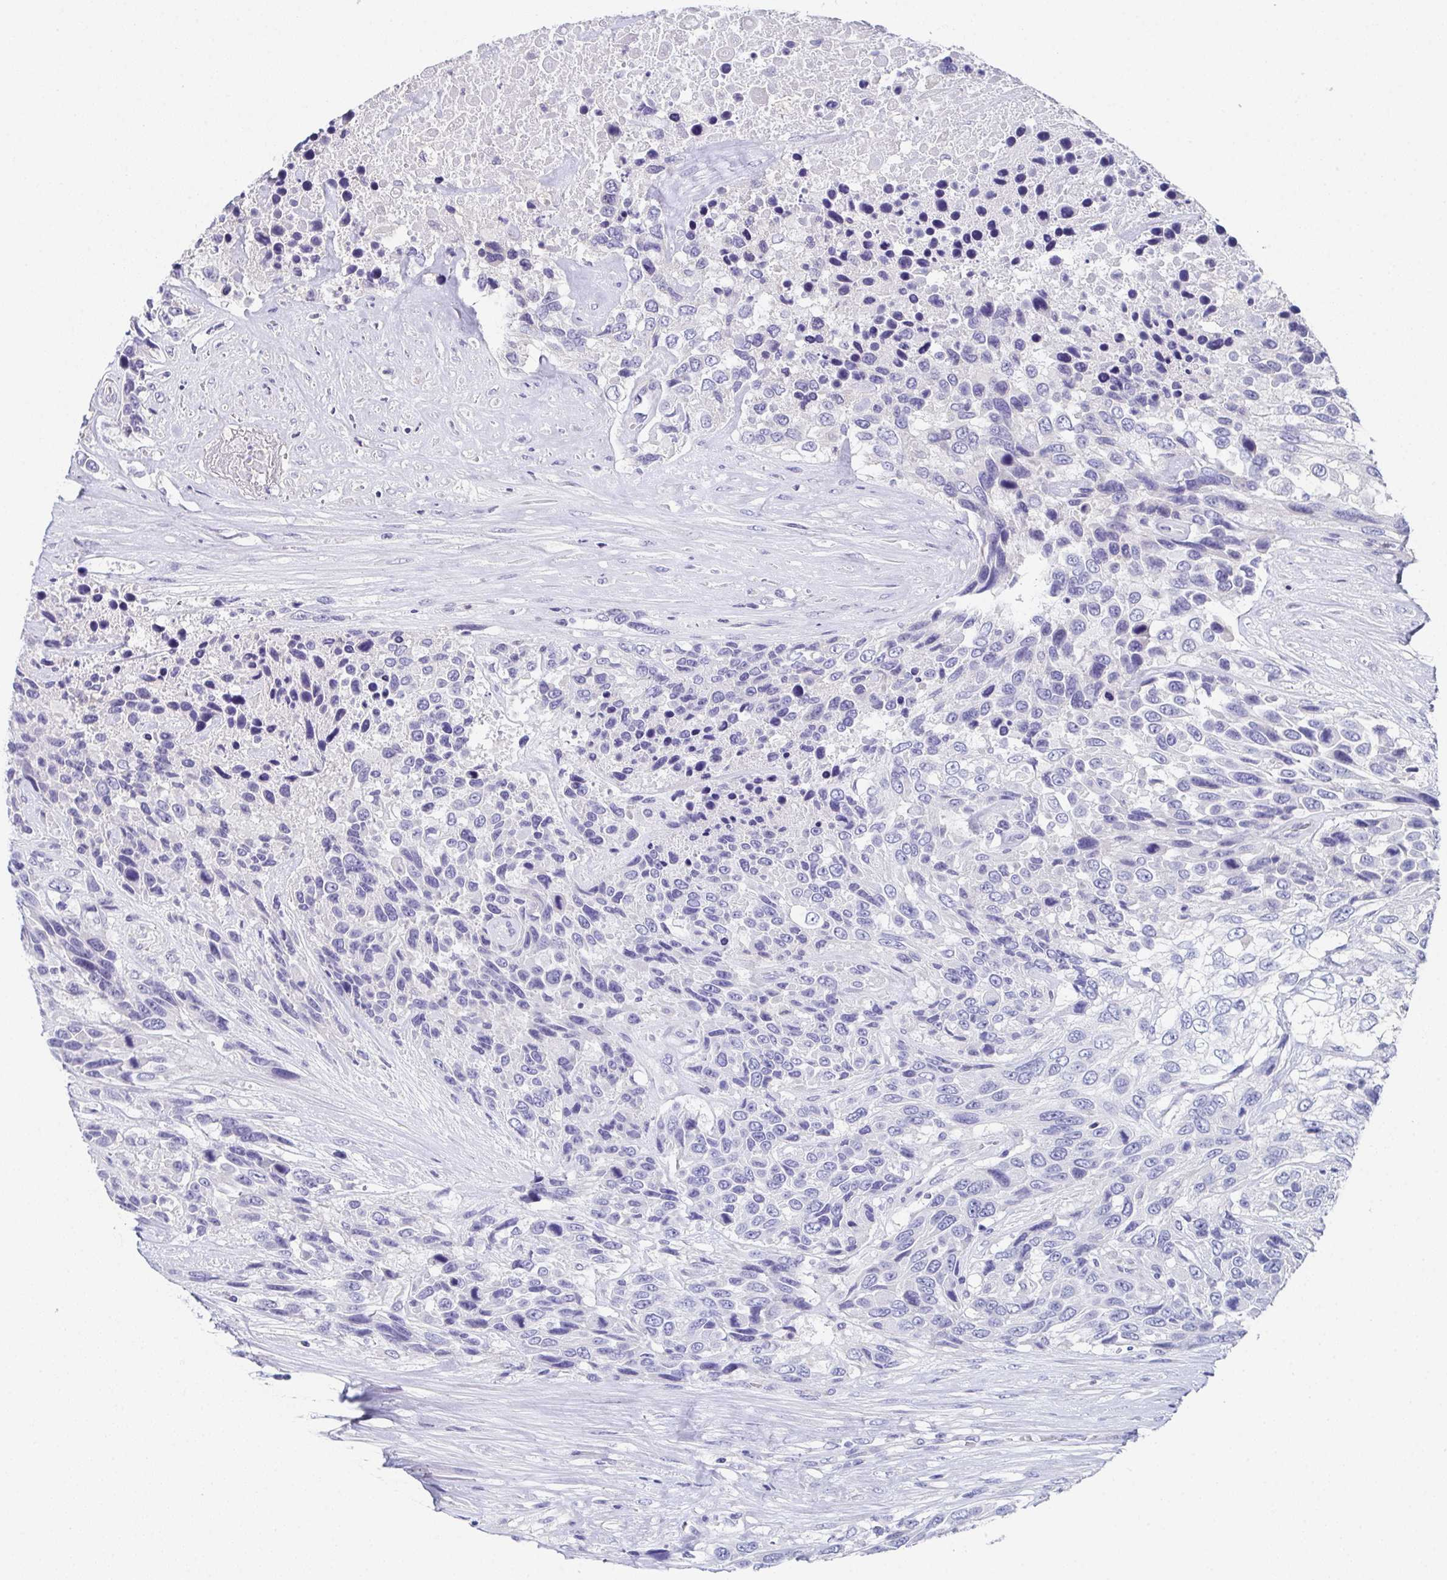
{"staining": {"intensity": "negative", "quantity": "none", "location": "none"}, "tissue": "urothelial cancer", "cell_type": "Tumor cells", "image_type": "cancer", "snomed": [{"axis": "morphology", "description": "Urothelial carcinoma, High grade"}, {"axis": "topography", "description": "Urinary bladder"}], "caption": "IHC histopathology image of neoplastic tissue: high-grade urothelial carcinoma stained with DAB displays no significant protein staining in tumor cells.", "gene": "SSC4D", "patient": {"sex": "female", "age": 70}}